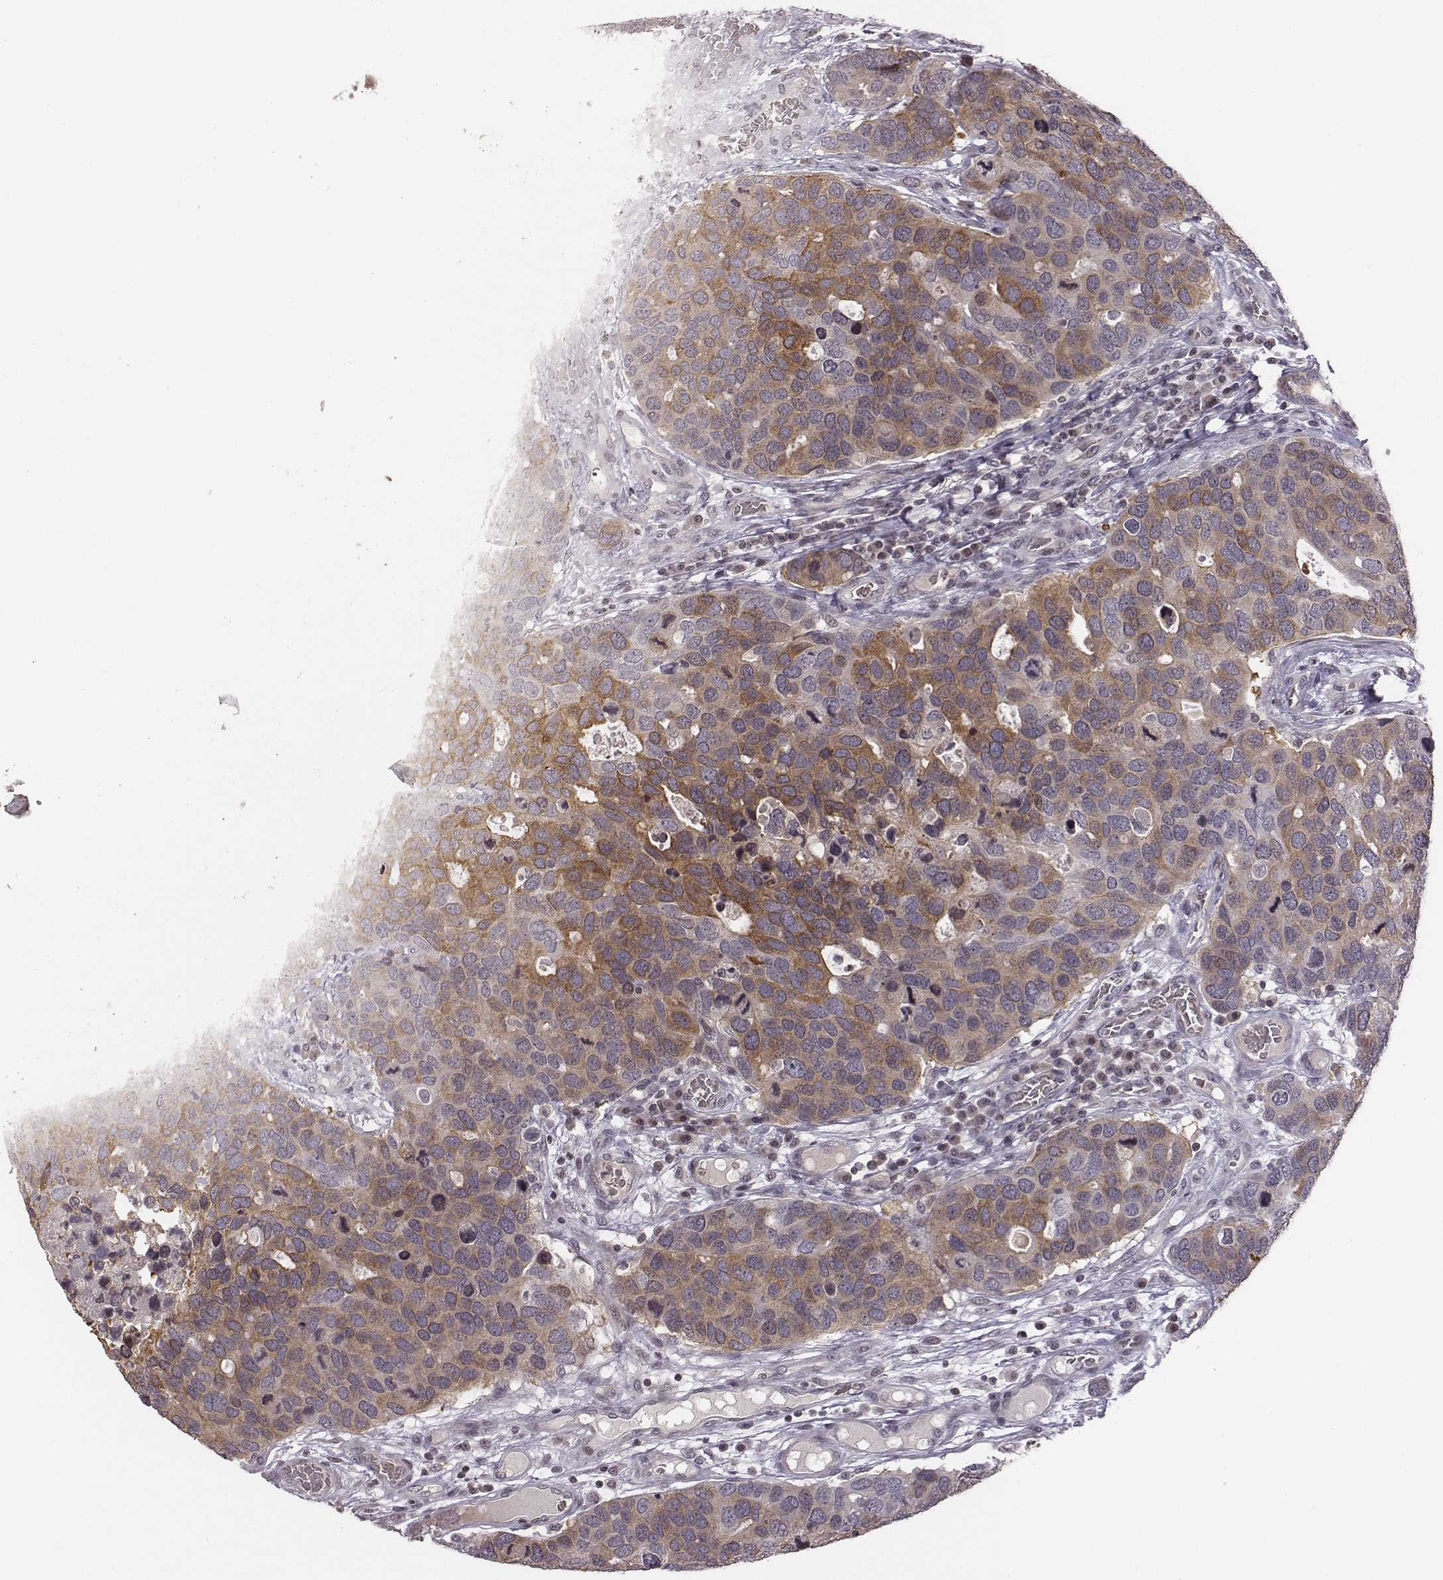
{"staining": {"intensity": "moderate", "quantity": ">75%", "location": "cytoplasmic/membranous"}, "tissue": "breast cancer", "cell_type": "Tumor cells", "image_type": "cancer", "snomed": [{"axis": "morphology", "description": "Duct carcinoma"}, {"axis": "topography", "description": "Breast"}], "caption": "Breast intraductal carcinoma stained with IHC demonstrates moderate cytoplasmic/membranous staining in approximately >75% of tumor cells.", "gene": "GRM4", "patient": {"sex": "female", "age": 83}}